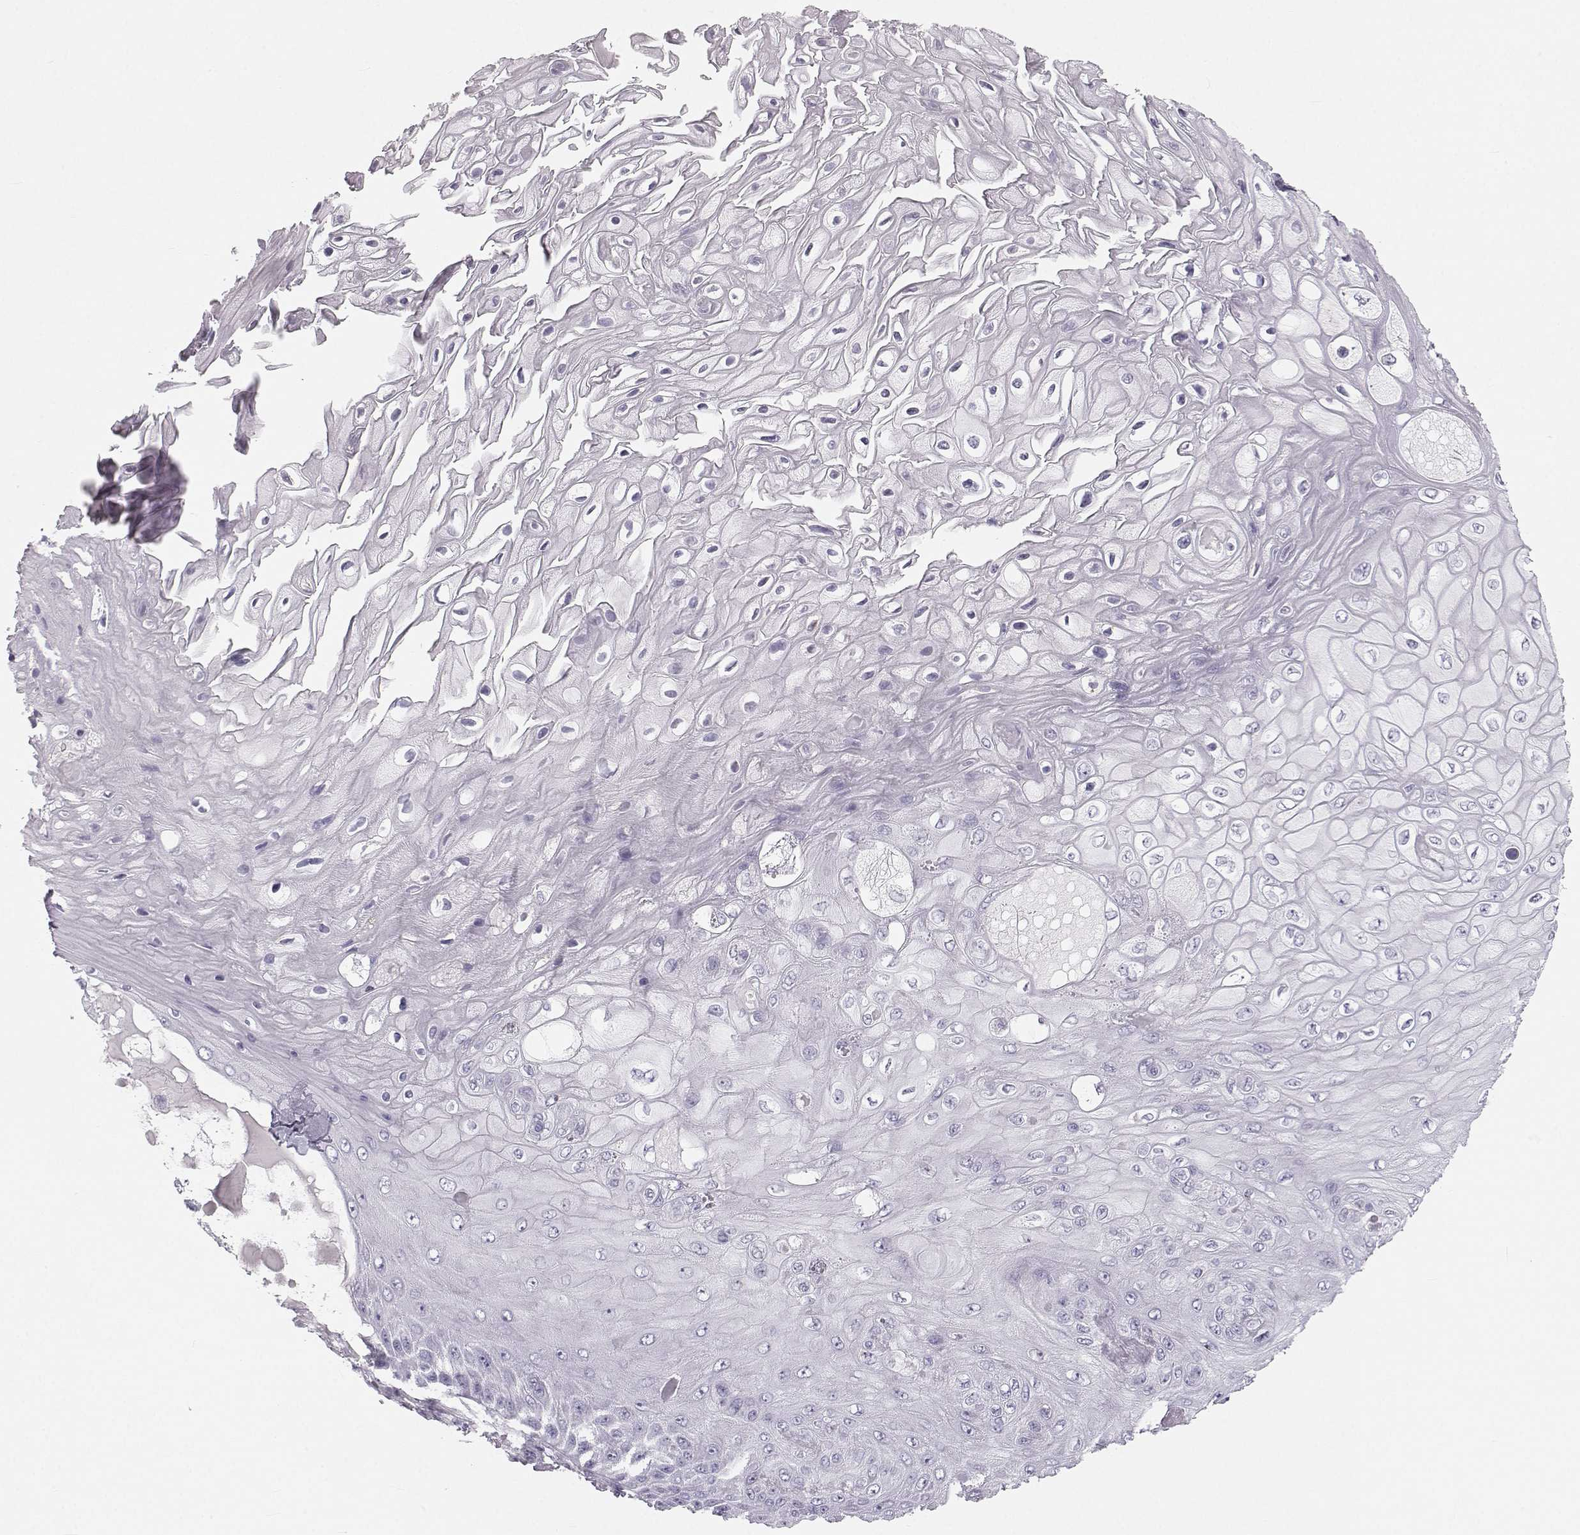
{"staining": {"intensity": "negative", "quantity": "none", "location": "none"}, "tissue": "skin cancer", "cell_type": "Tumor cells", "image_type": "cancer", "snomed": [{"axis": "morphology", "description": "Squamous cell carcinoma, NOS"}, {"axis": "topography", "description": "Skin"}], "caption": "This is an immunohistochemistry micrograph of human skin cancer (squamous cell carcinoma). There is no expression in tumor cells.", "gene": "OIP5", "patient": {"sex": "male", "age": 62}}